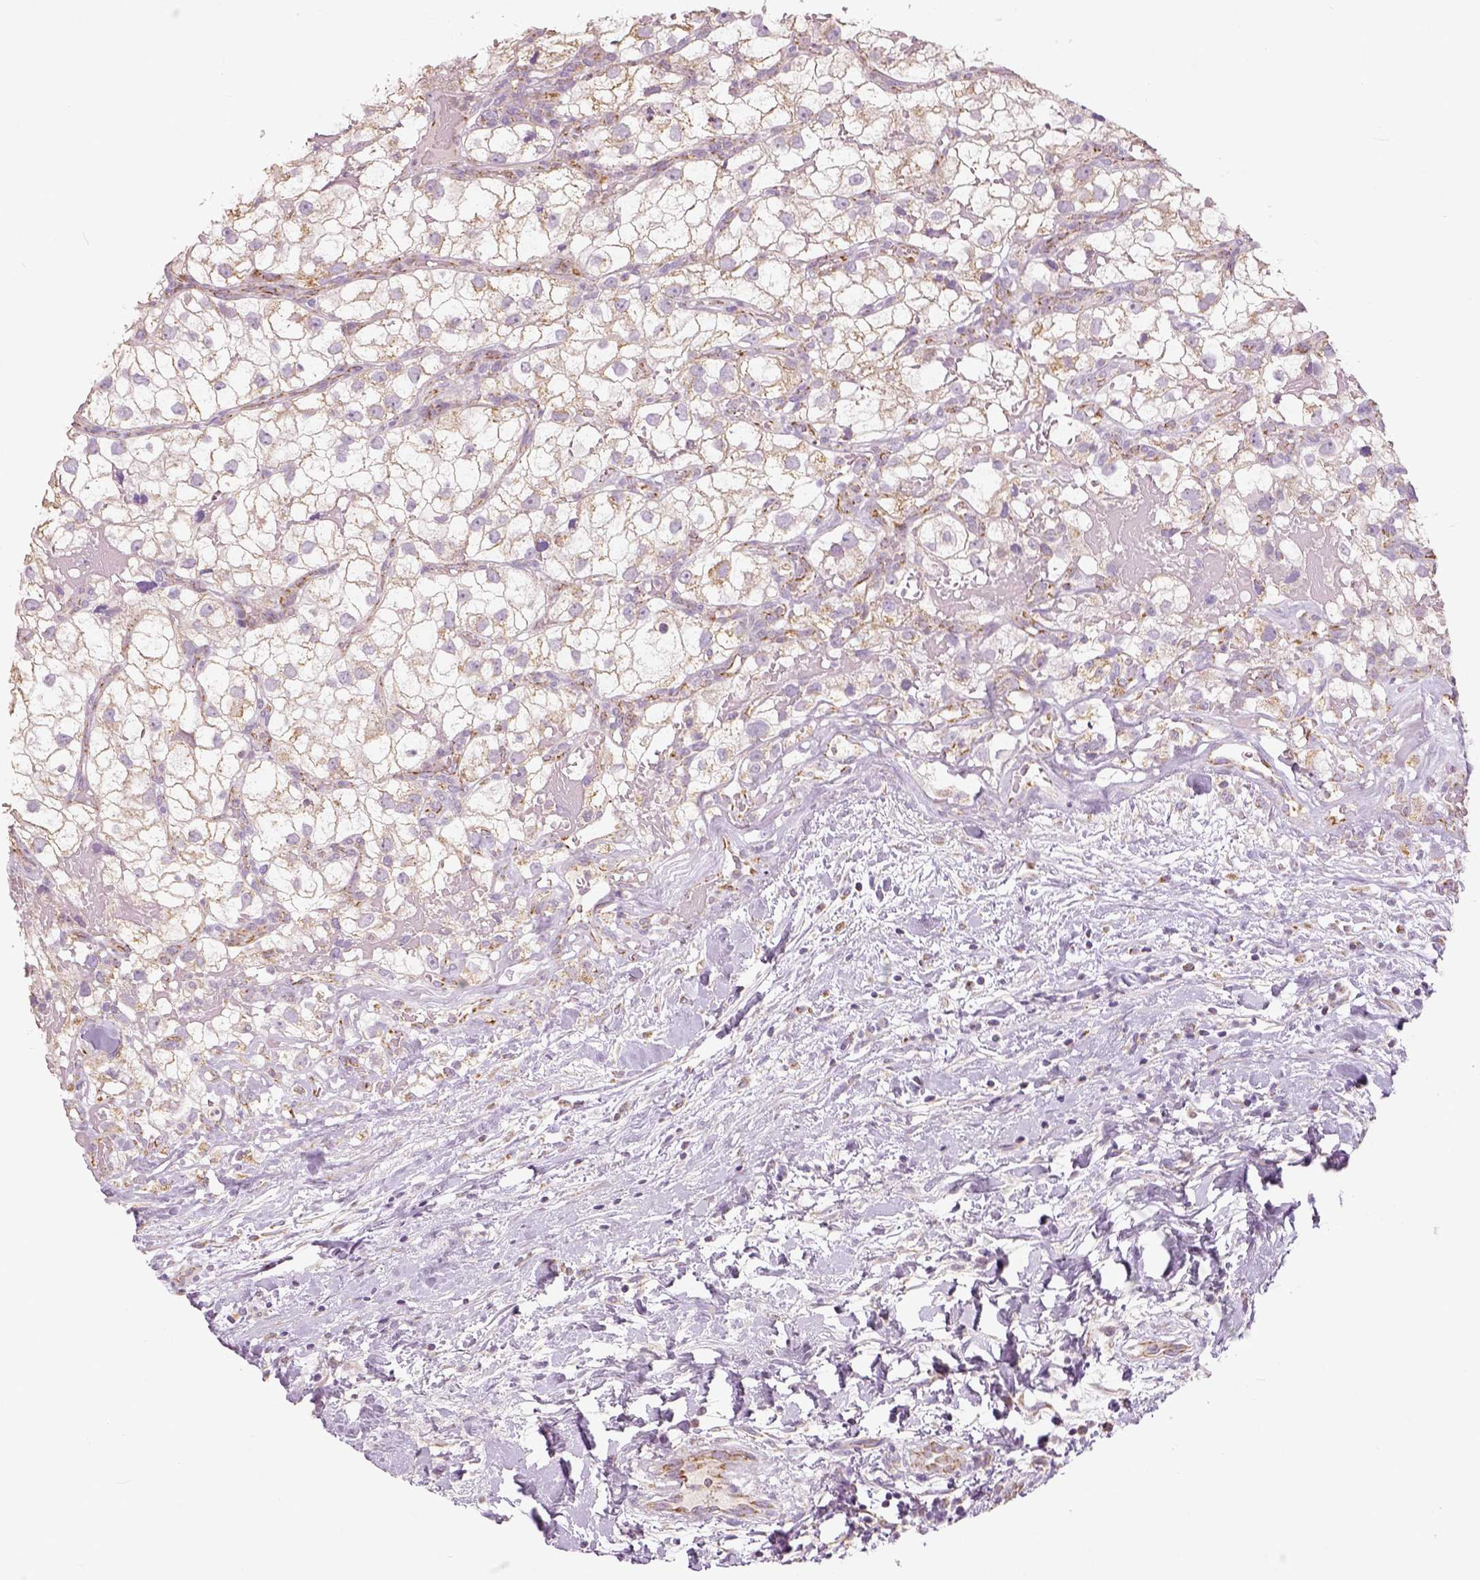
{"staining": {"intensity": "weak", "quantity": ">75%", "location": "cytoplasmic/membranous"}, "tissue": "renal cancer", "cell_type": "Tumor cells", "image_type": "cancer", "snomed": [{"axis": "morphology", "description": "Adenocarcinoma, NOS"}, {"axis": "topography", "description": "Kidney"}], "caption": "A low amount of weak cytoplasmic/membranous positivity is seen in approximately >75% of tumor cells in renal adenocarcinoma tissue.", "gene": "PGAM5", "patient": {"sex": "male", "age": 59}}